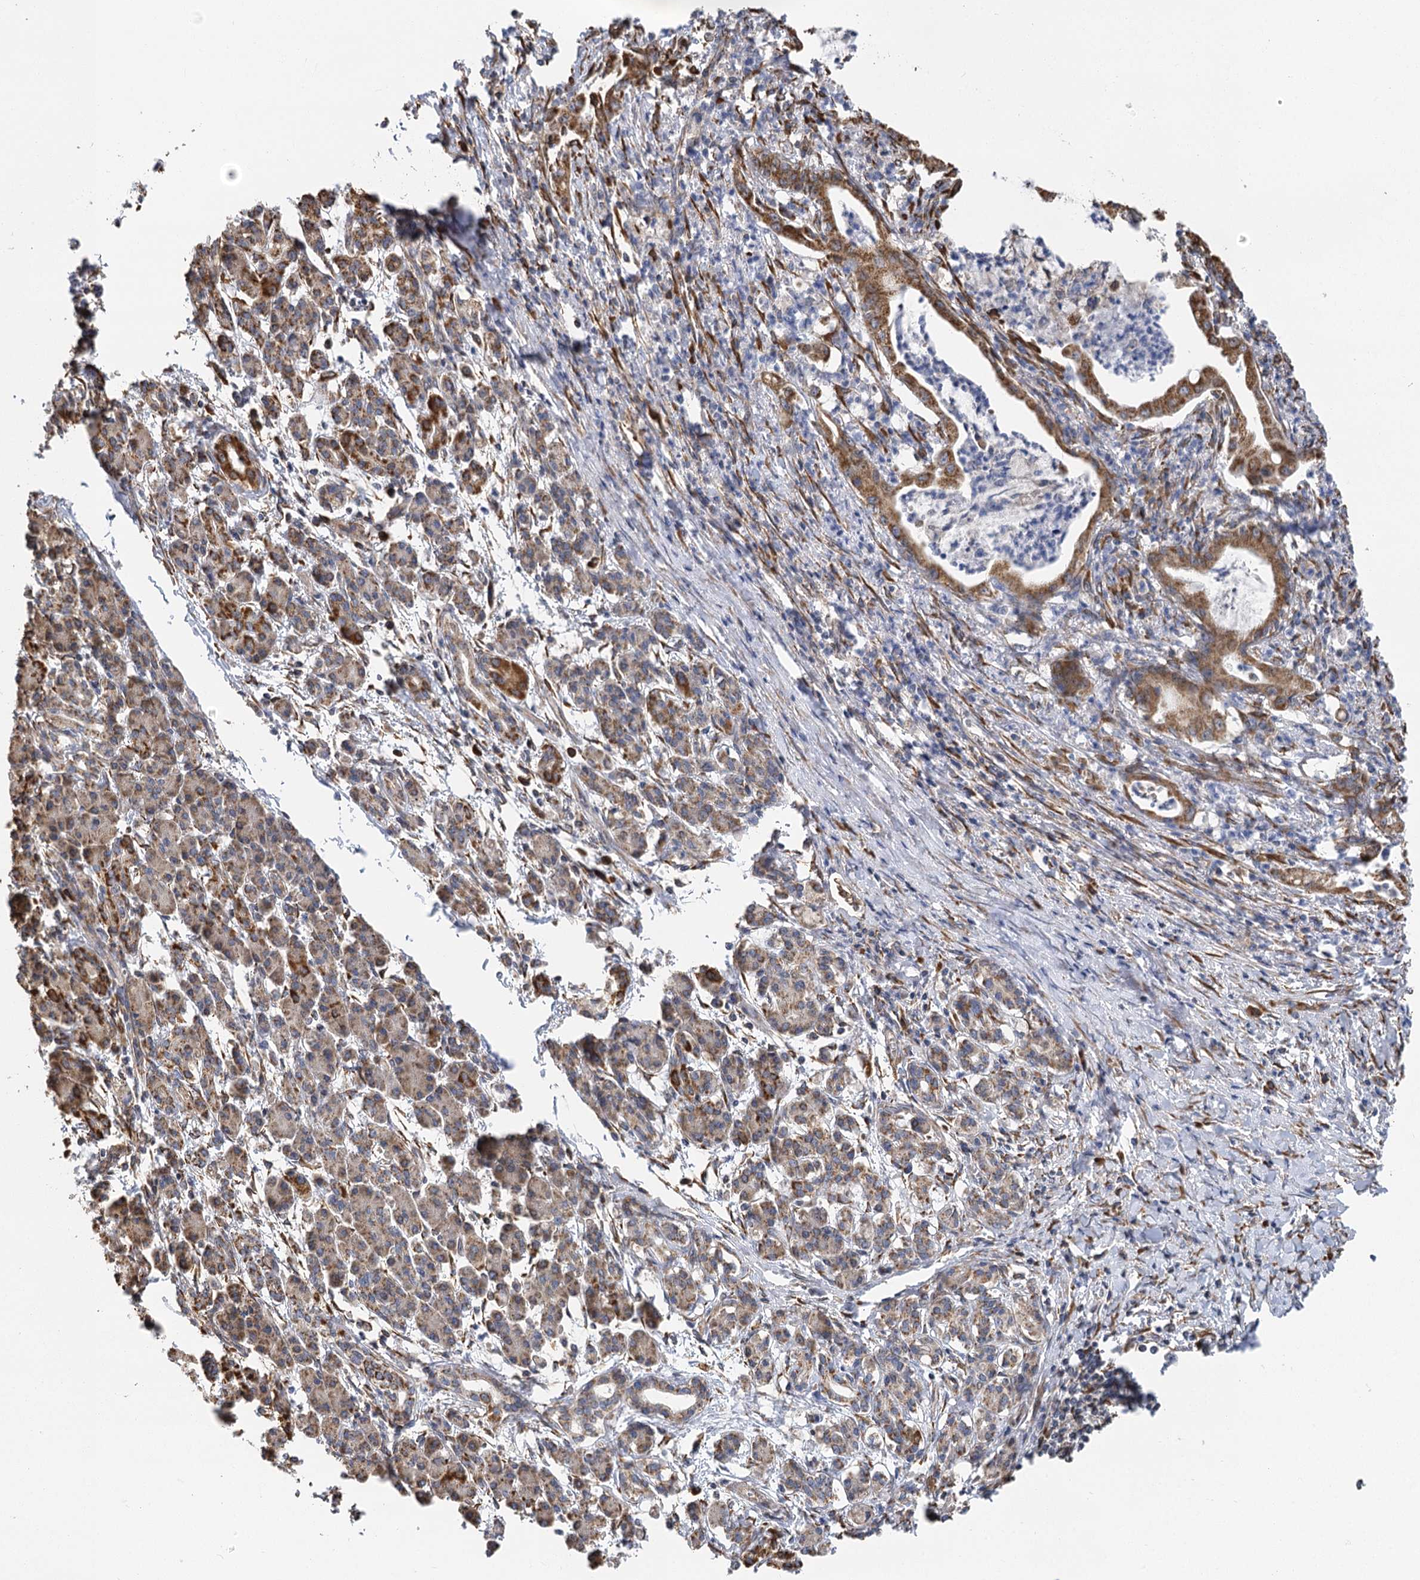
{"staining": {"intensity": "moderate", "quantity": ">75%", "location": "cytoplasmic/membranous"}, "tissue": "pancreatic cancer", "cell_type": "Tumor cells", "image_type": "cancer", "snomed": [{"axis": "morphology", "description": "Adenocarcinoma, NOS"}, {"axis": "topography", "description": "Pancreas"}], "caption": "DAB (3,3'-diaminobenzidine) immunohistochemical staining of pancreatic cancer (adenocarcinoma) demonstrates moderate cytoplasmic/membranous protein positivity in approximately >75% of tumor cells.", "gene": "IL11RA", "patient": {"sex": "female", "age": 55}}